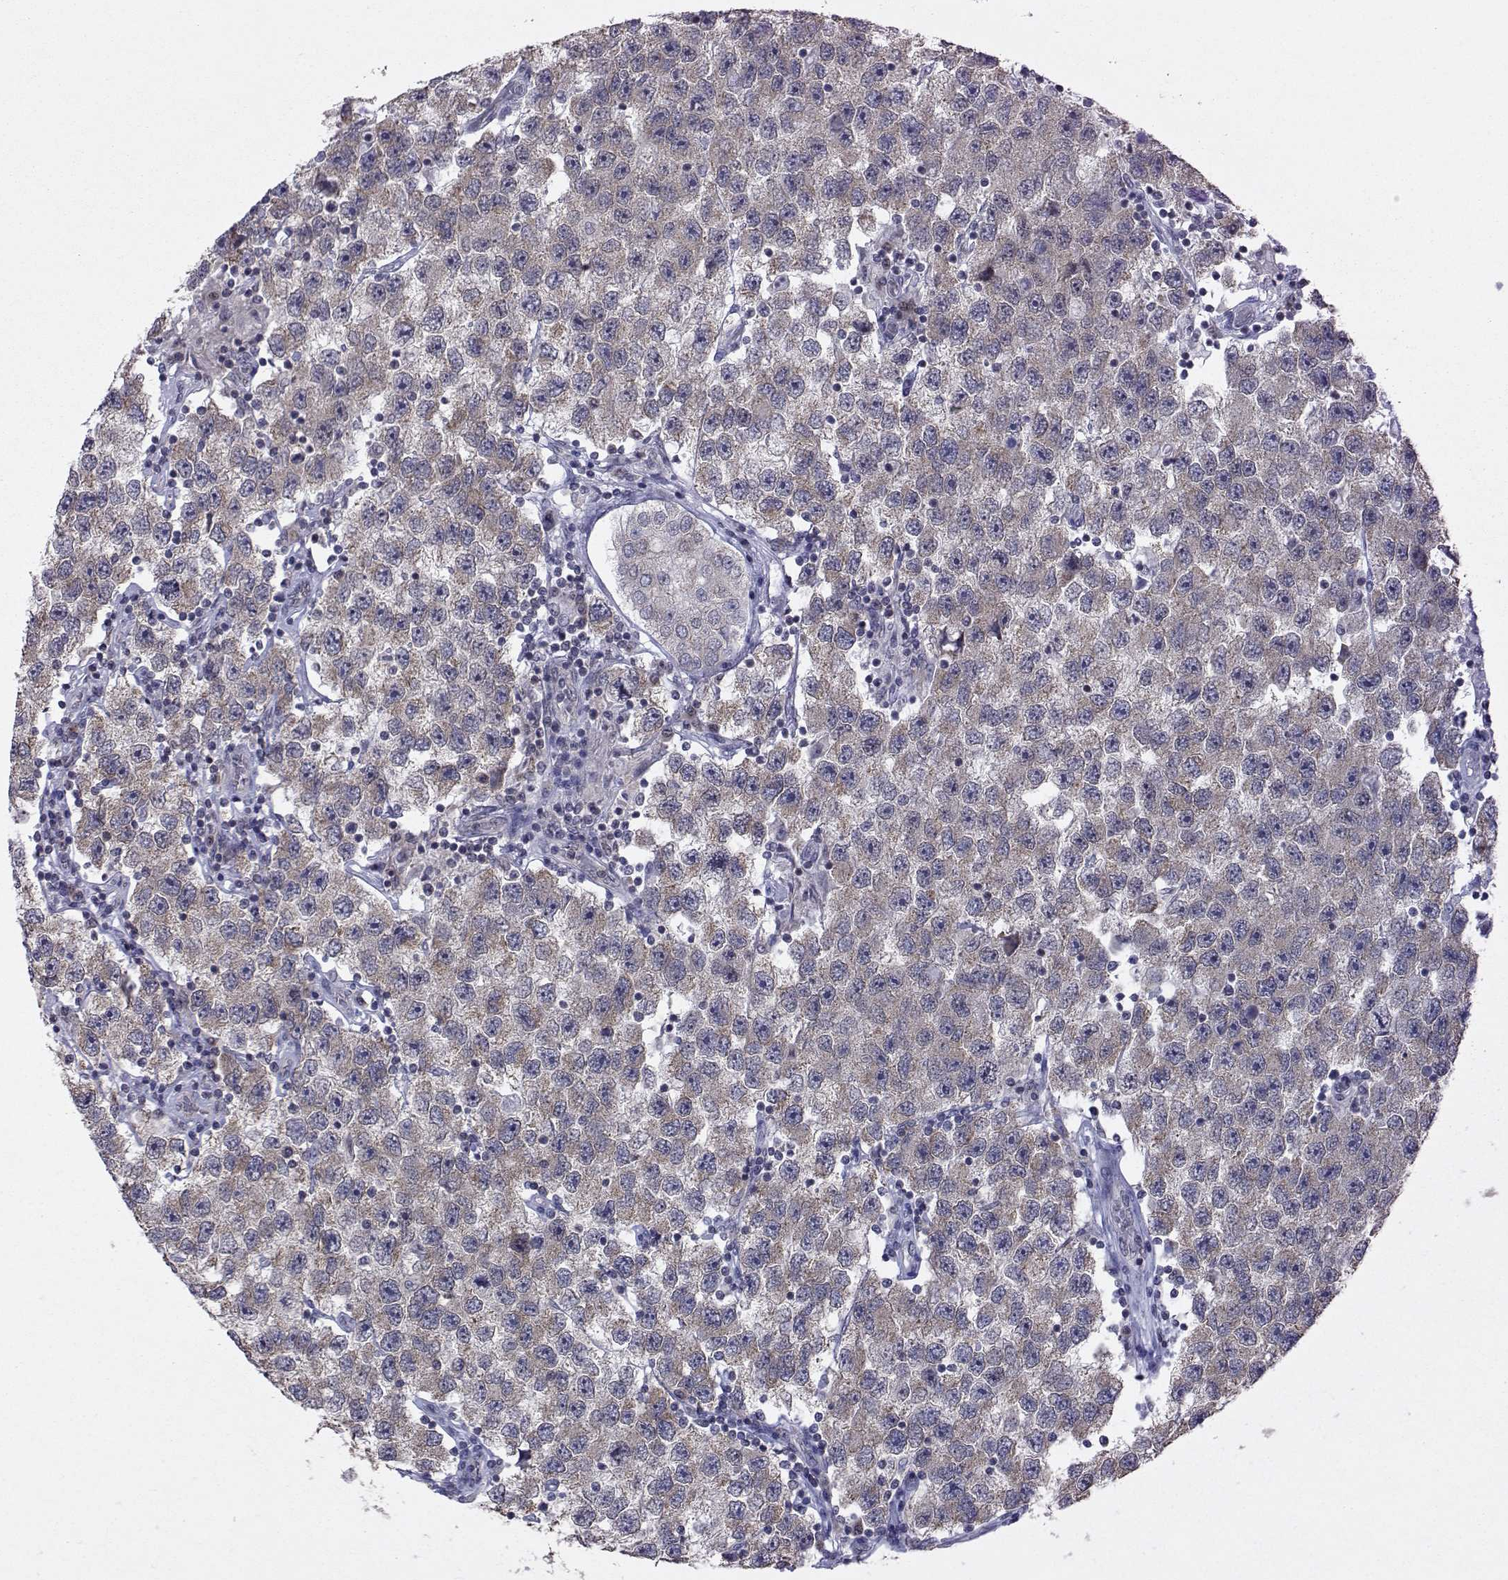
{"staining": {"intensity": "weak", "quantity": "25%-75%", "location": "cytoplasmic/membranous"}, "tissue": "testis cancer", "cell_type": "Tumor cells", "image_type": "cancer", "snomed": [{"axis": "morphology", "description": "Seminoma, NOS"}, {"axis": "topography", "description": "Testis"}], "caption": "Immunohistochemical staining of testis seminoma exhibits low levels of weak cytoplasmic/membranous staining in about 25%-75% of tumor cells.", "gene": "KIF13B", "patient": {"sex": "male", "age": 26}}